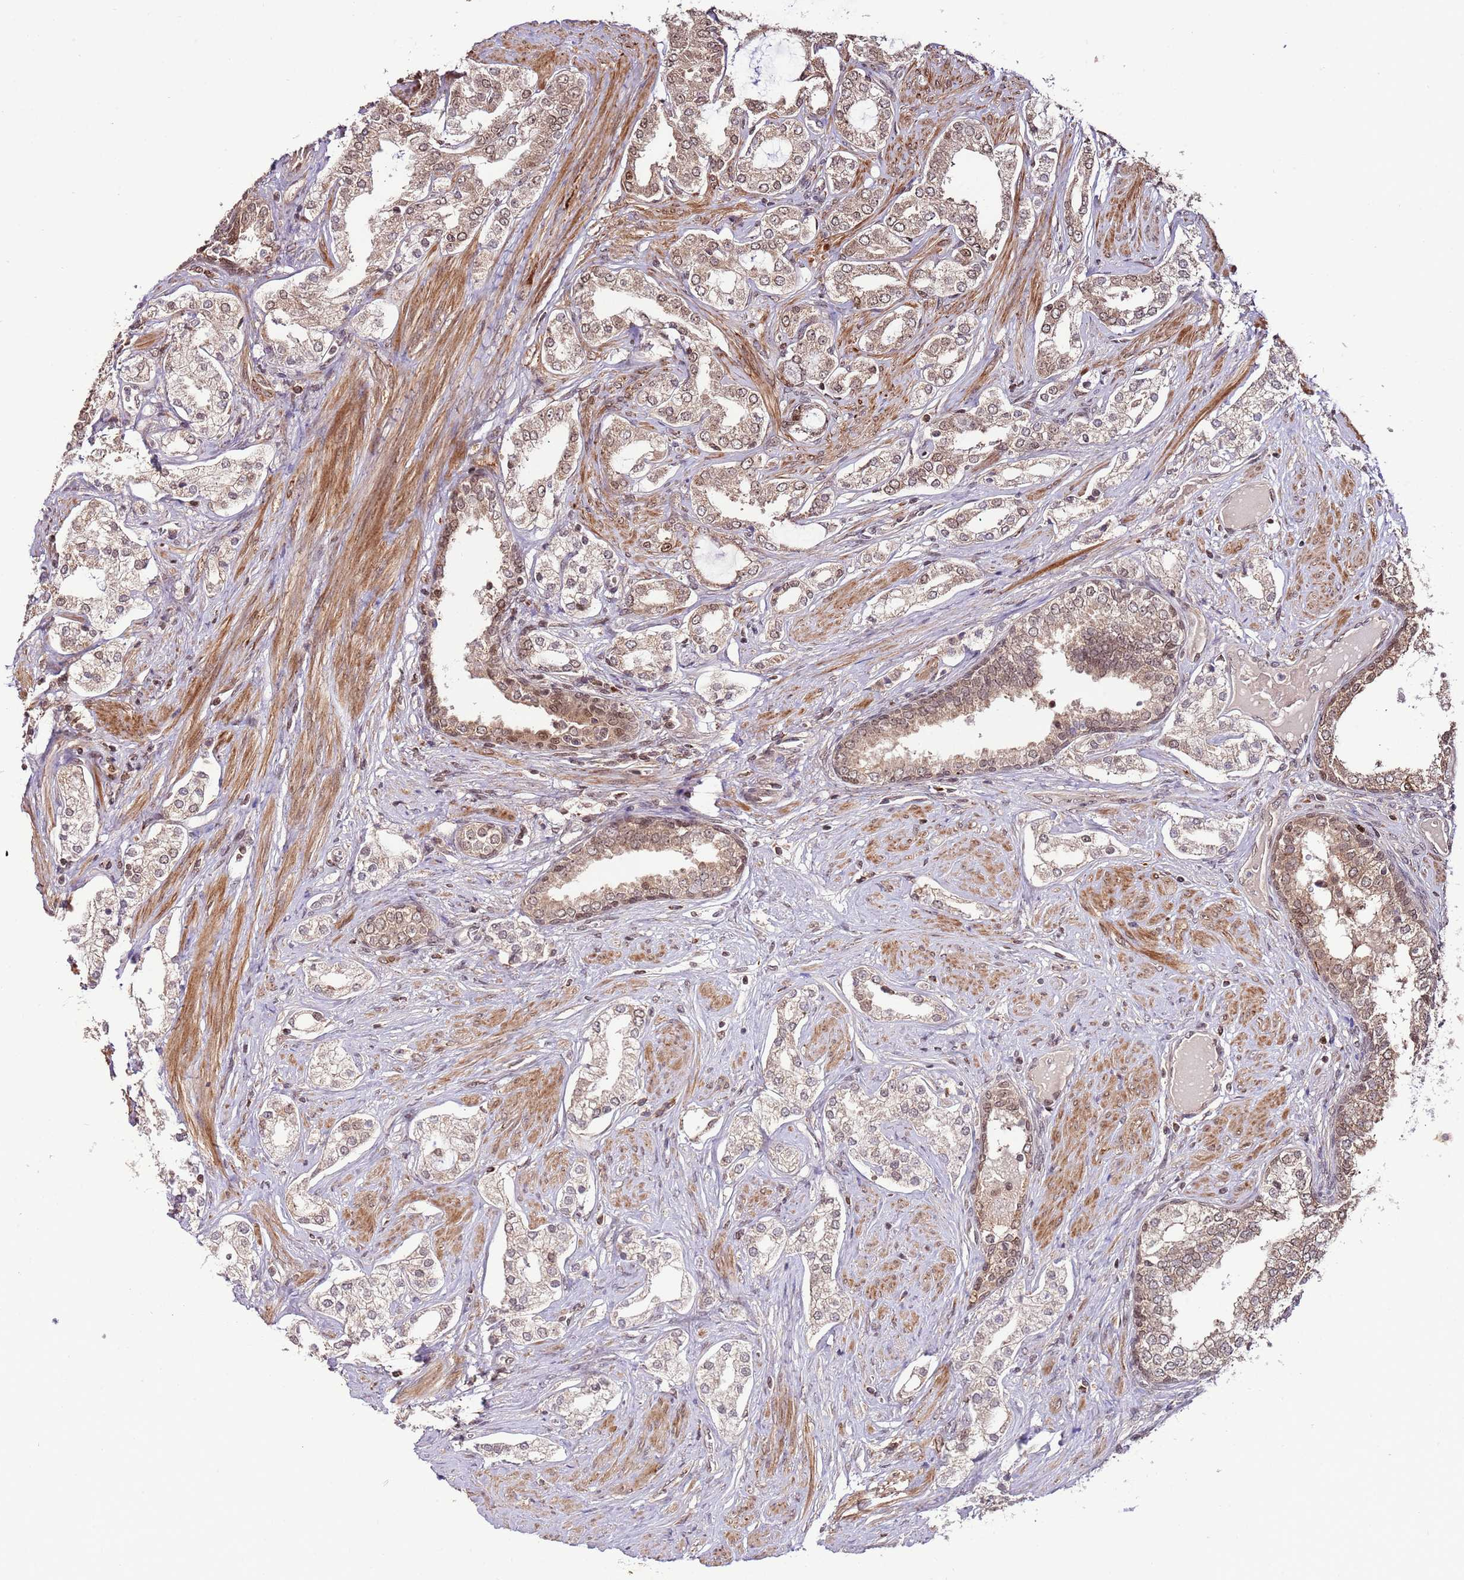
{"staining": {"intensity": "moderate", "quantity": "25%-75%", "location": "cytoplasmic/membranous,nuclear"}, "tissue": "prostate cancer", "cell_type": "Tumor cells", "image_type": "cancer", "snomed": [{"axis": "morphology", "description": "Adenocarcinoma, High grade"}, {"axis": "topography", "description": "Prostate"}], "caption": "High-grade adenocarcinoma (prostate) stained with a protein marker displays moderate staining in tumor cells.", "gene": "RIF1", "patient": {"sex": "male", "age": 71}}